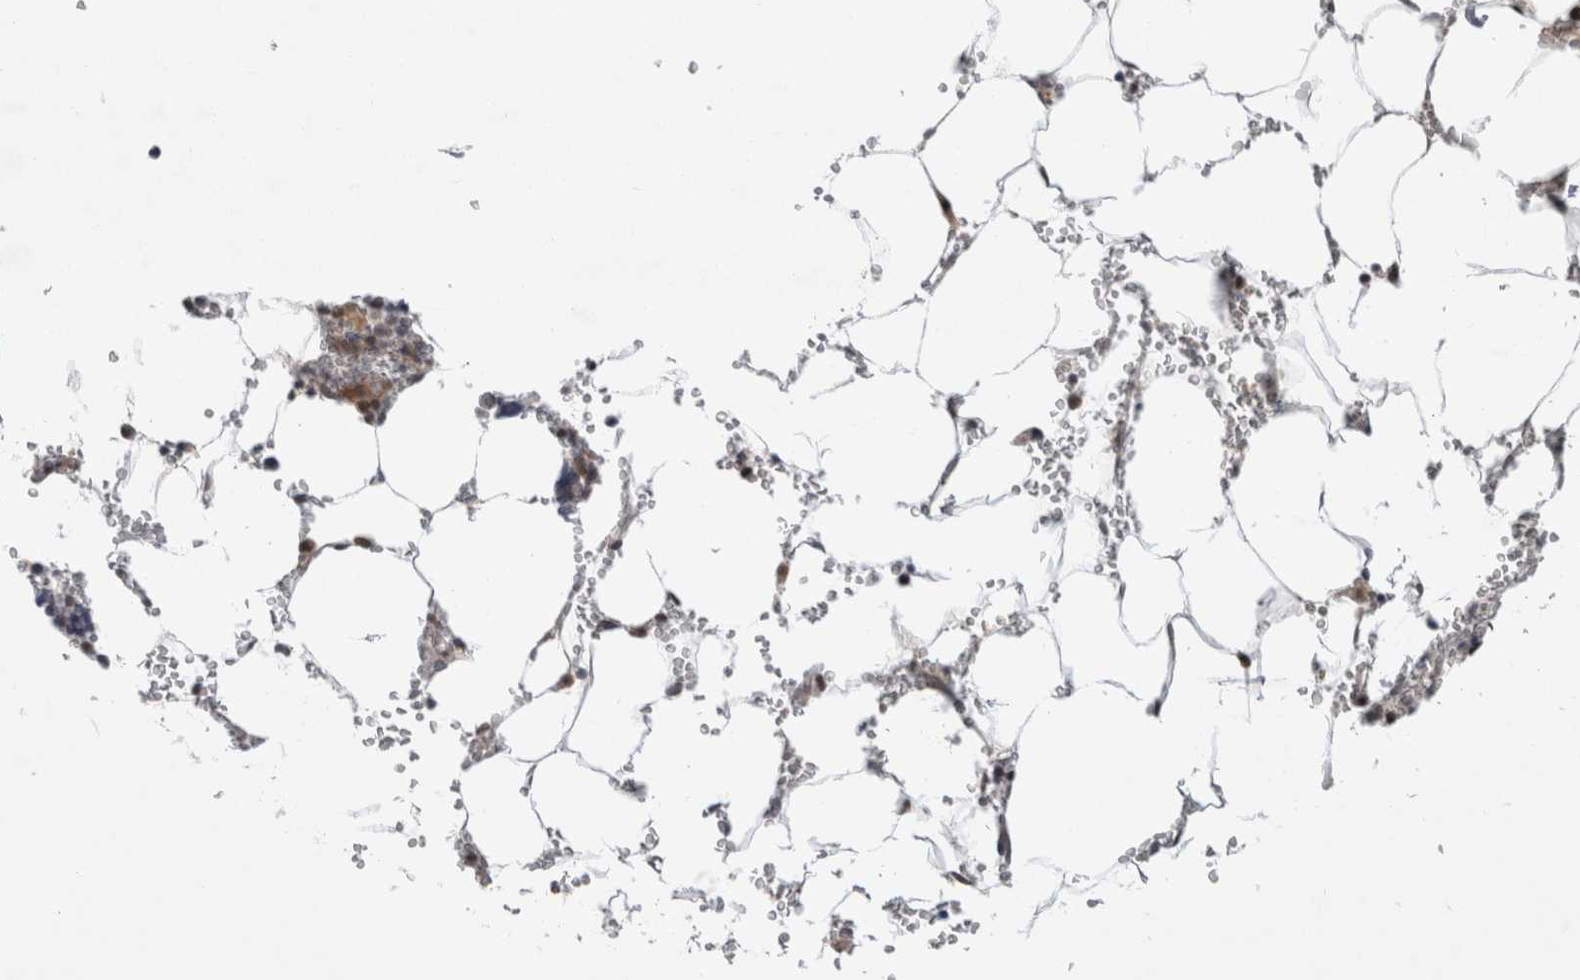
{"staining": {"intensity": "moderate", "quantity": "25%-75%", "location": "cytoplasmic/membranous,nuclear"}, "tissue": "bone marrow", "cell_type": "Hematopoietic cells", "image_type": "normal", "snomed": [{"axis": "morphology", "description": "Normal tissue, NOS"}, {"axis": "topography", "description": "Bone marrow"}], "caption": "IHC histopathology image of benign human bone marrow stained for a protein (brown), which displays medium levels of moderate cytoplasmic/membranous,nuclear staining in approximately 25%-75% of hematopoietic cells.", "gene": "PSMB2", "patient": {"sex": "male", "age": 70}}